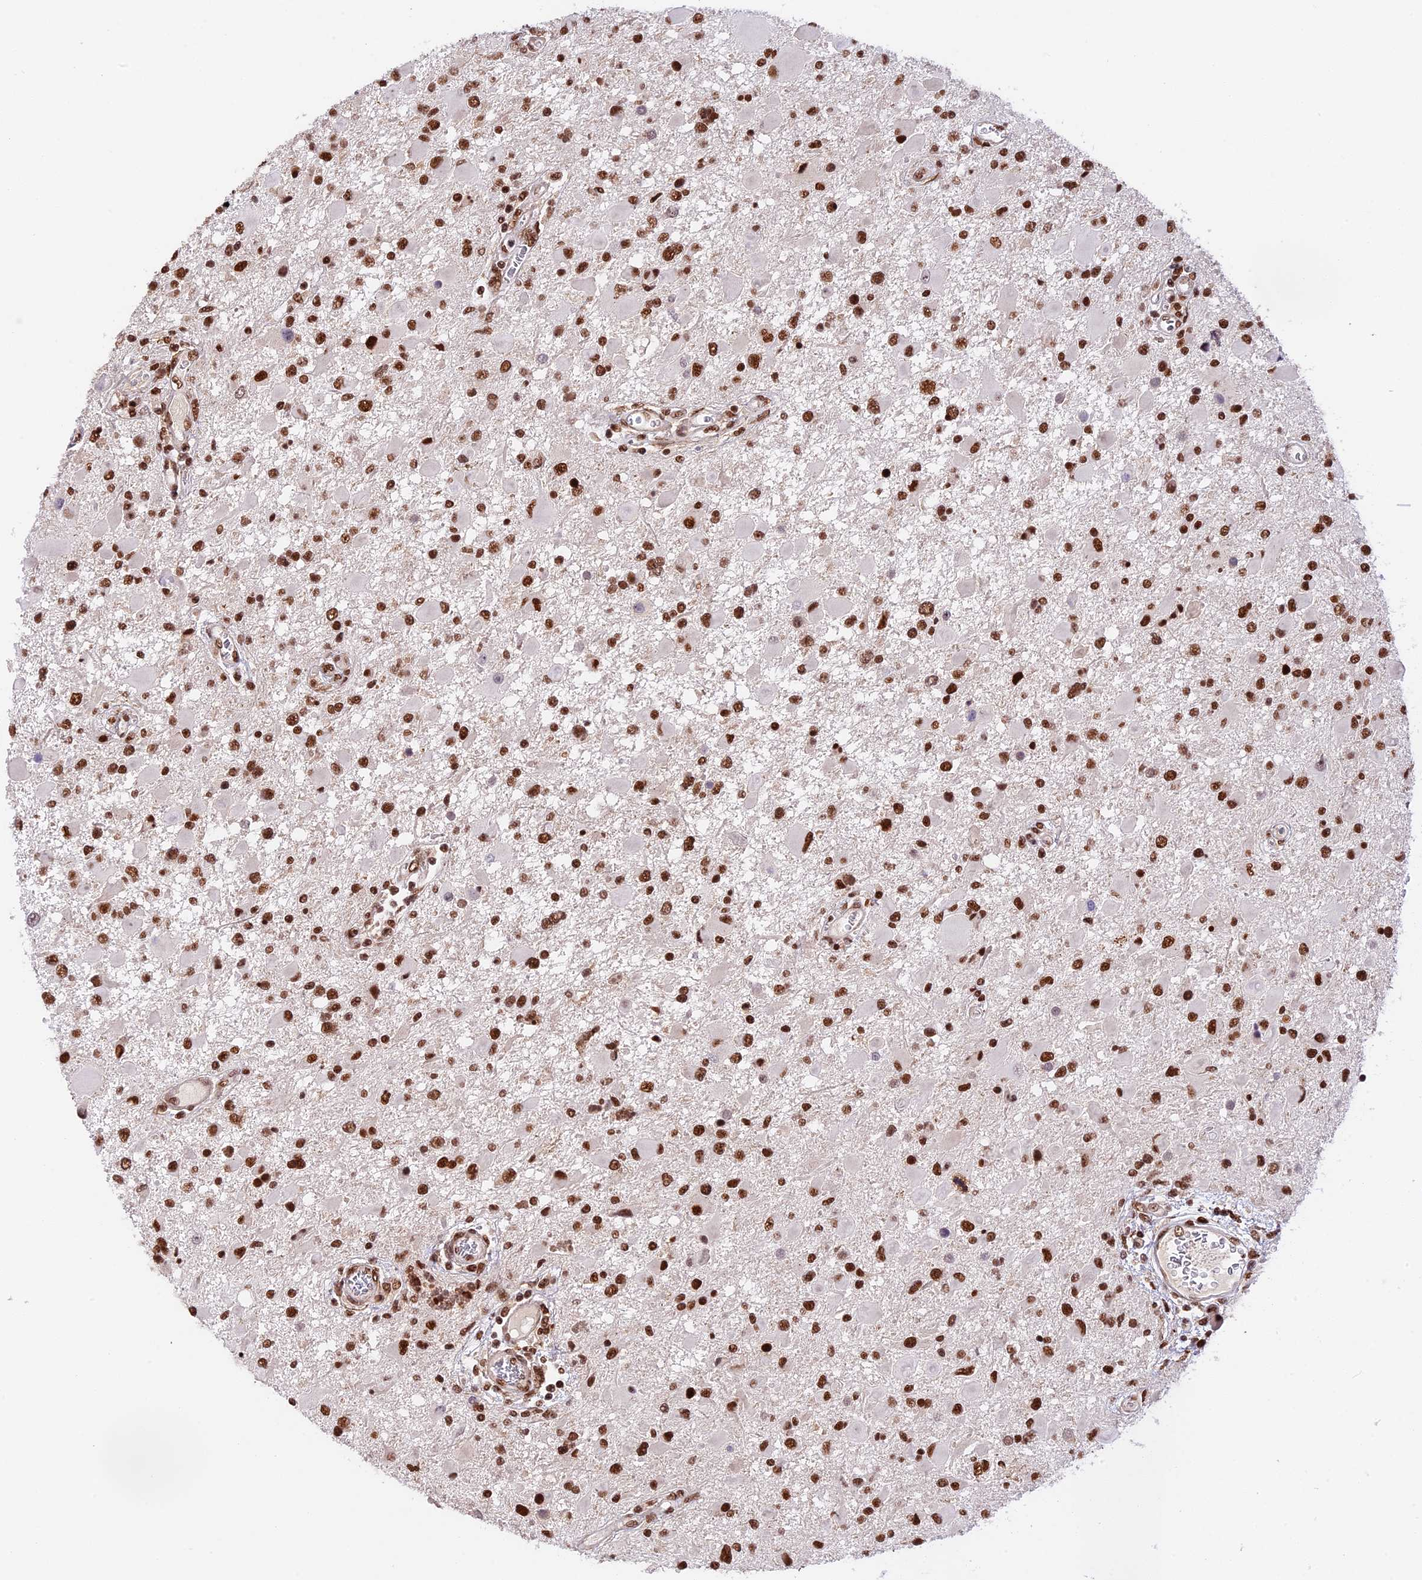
{"staining": {"intensity": "strong", "quantity": ">75%", "location": "nuclear"}, "tissue": "glioma", "cell_type": "Tumor cells", "image_type": "cancer", "snomed": [{"axis": "morphology", "description": "Glioma, malignant, High grade"}, {"axis": "topography", "description": "Brain"}], "caption": "DAB (3,3'-diaminobenzidine) immunohistochemical staining of human glioma exhibits strong nuclear protein positivity in about >75% of tumor cells.", "gene": "RAMAC", "patient": {"sex": "male", "age": 53}}